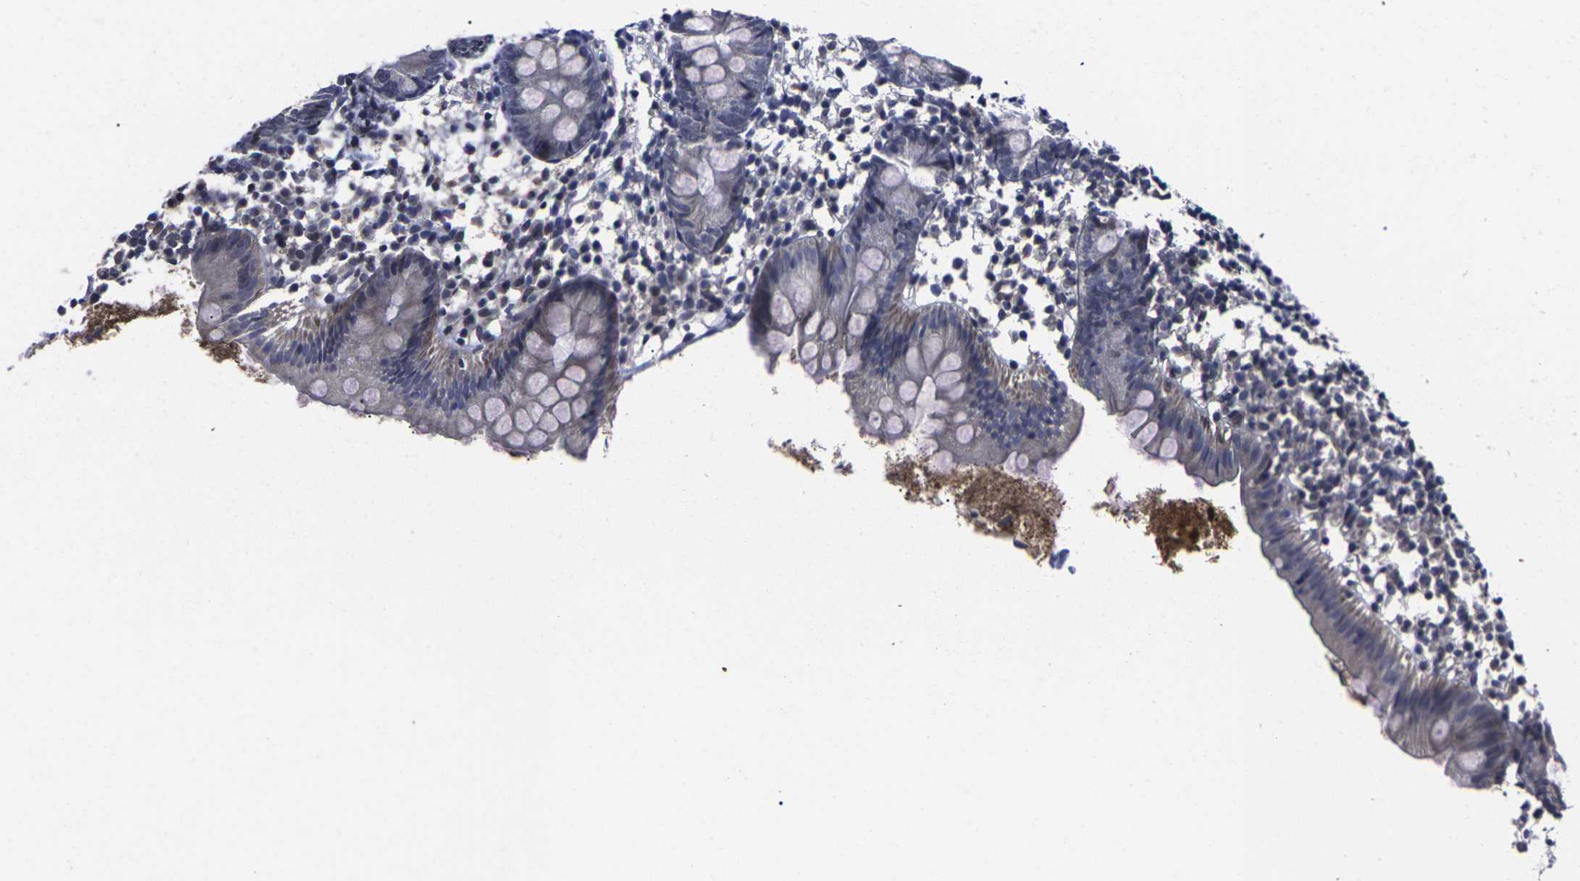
{"staining": {"intensity": "moderate", "quantity": "<25%", "location": "cytoplasmic/membranous"}, "tissue": "appendix", "cell_type": "Glandular cells", "image_type": "normal", "snomed": [{"axis": "morphology", "description": "Normal tissue, NOS"}, {"axis": "topography", "description": "Appendix"}], "caption": "Appendix stained with DAB (3,3'-diaminobenzidine) IHC reveals low levels of moderate cytoplasmic/membranous staining in approximately <25% of glandular cells. (DAB (3,3'-diaminobenzidine) = brown stain, brightfield microscopy at high magnification).", "gene": "MSANTD4", "patient": {"sex": "female", "age": 20}}